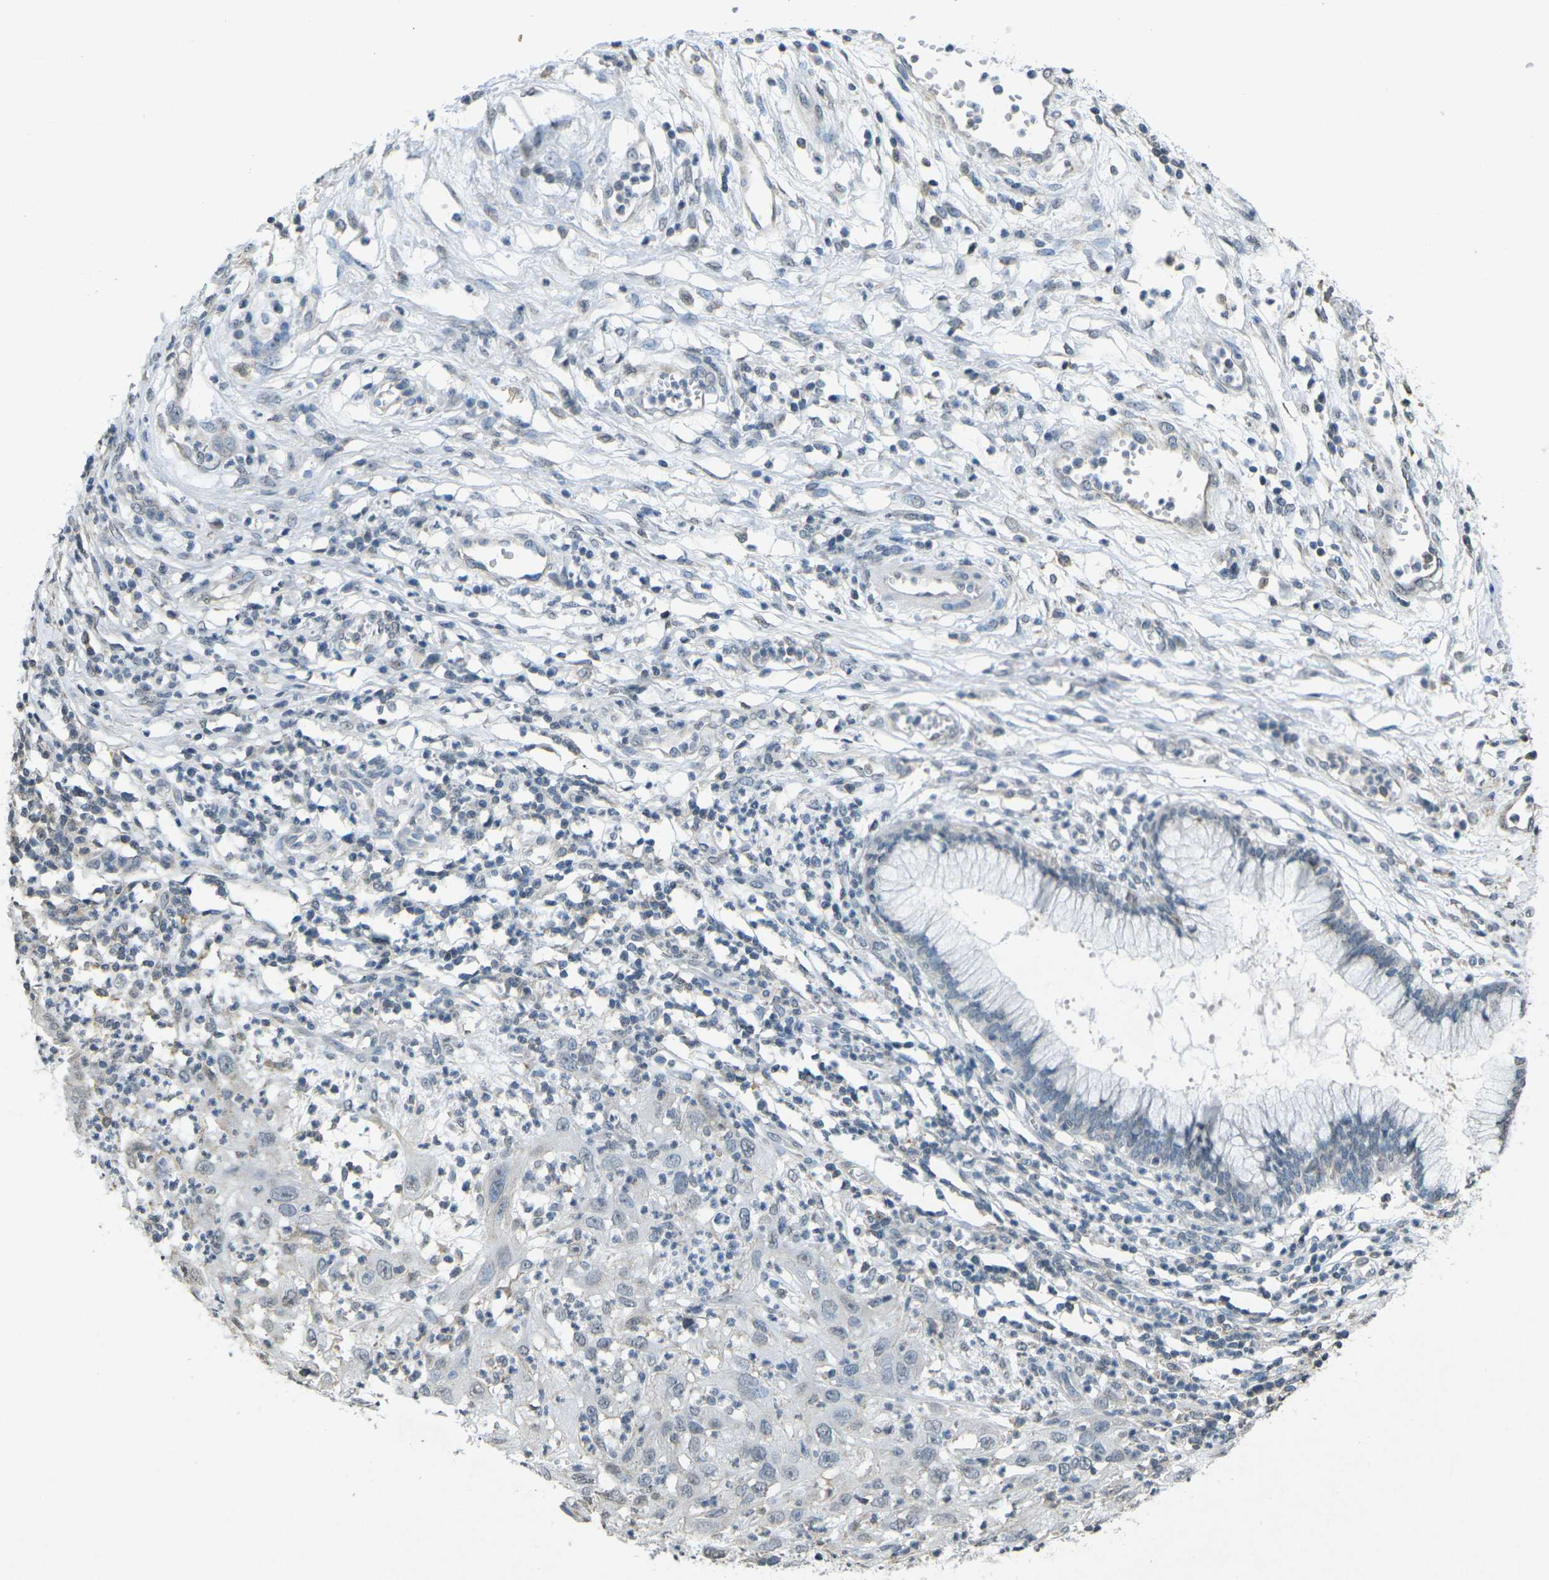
{"staining": {"intensity": "negative", "quantity": "none", "location": "none"}, "tissue": "cervical cancer", "cell_type": "Tumor cells", "image_type": "cancer", "snomed": [{"axis": "morphology", "description": "Squamous cell carcinoma, NOS"}, {"axis": "topography", "description": "Cervix"}], "caption": "The immunohistochemistry image has no significant positivity in tumor cells of squamous cell carcinoma (cervical) tissue.", "gene": "TFR2", "patient": {"sex": "female", "age": 32}}